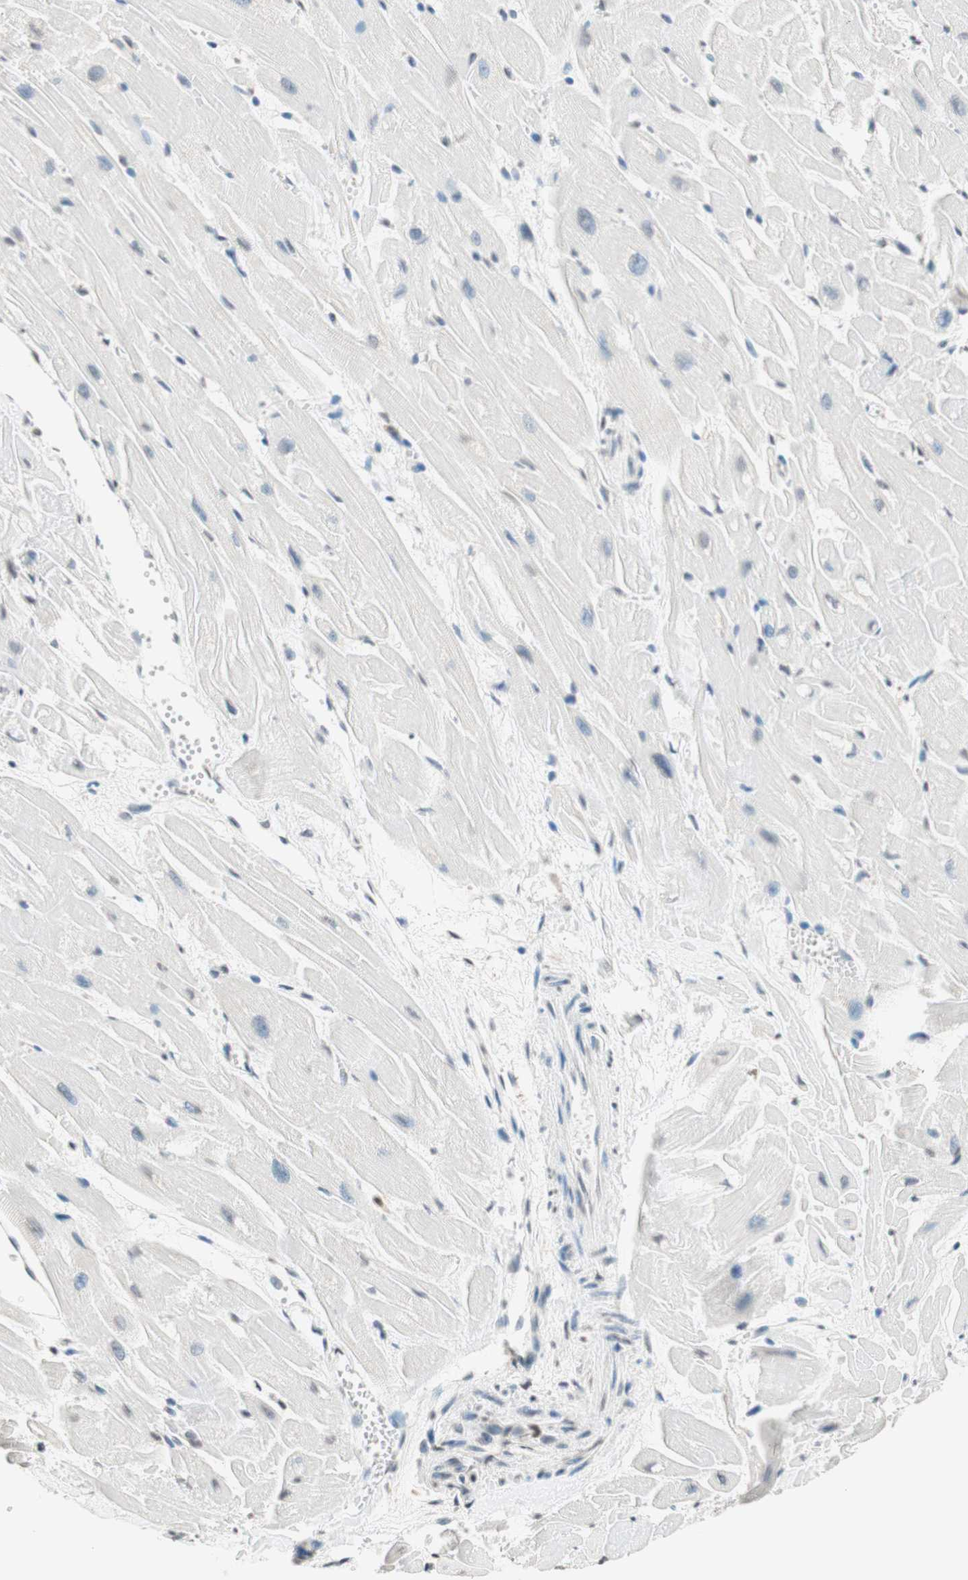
{"staining": {"intensity": "negative", "quantity": "none", "location": "none"}, "tissue": "heart muscle", "cell_type": "Cardiomyocytes", "image_type": "normal", "snomed": [{"axis": "morphology", "description": "Normal tissue, NOS"}, {"axis": "topography", "description": "Heart"}], "caption": "The image demonstrates no significant expression in cardiomyocytes of heart muscle.", "gene": "WIPF1", "patient": {"sex": "female", "age": 19}}